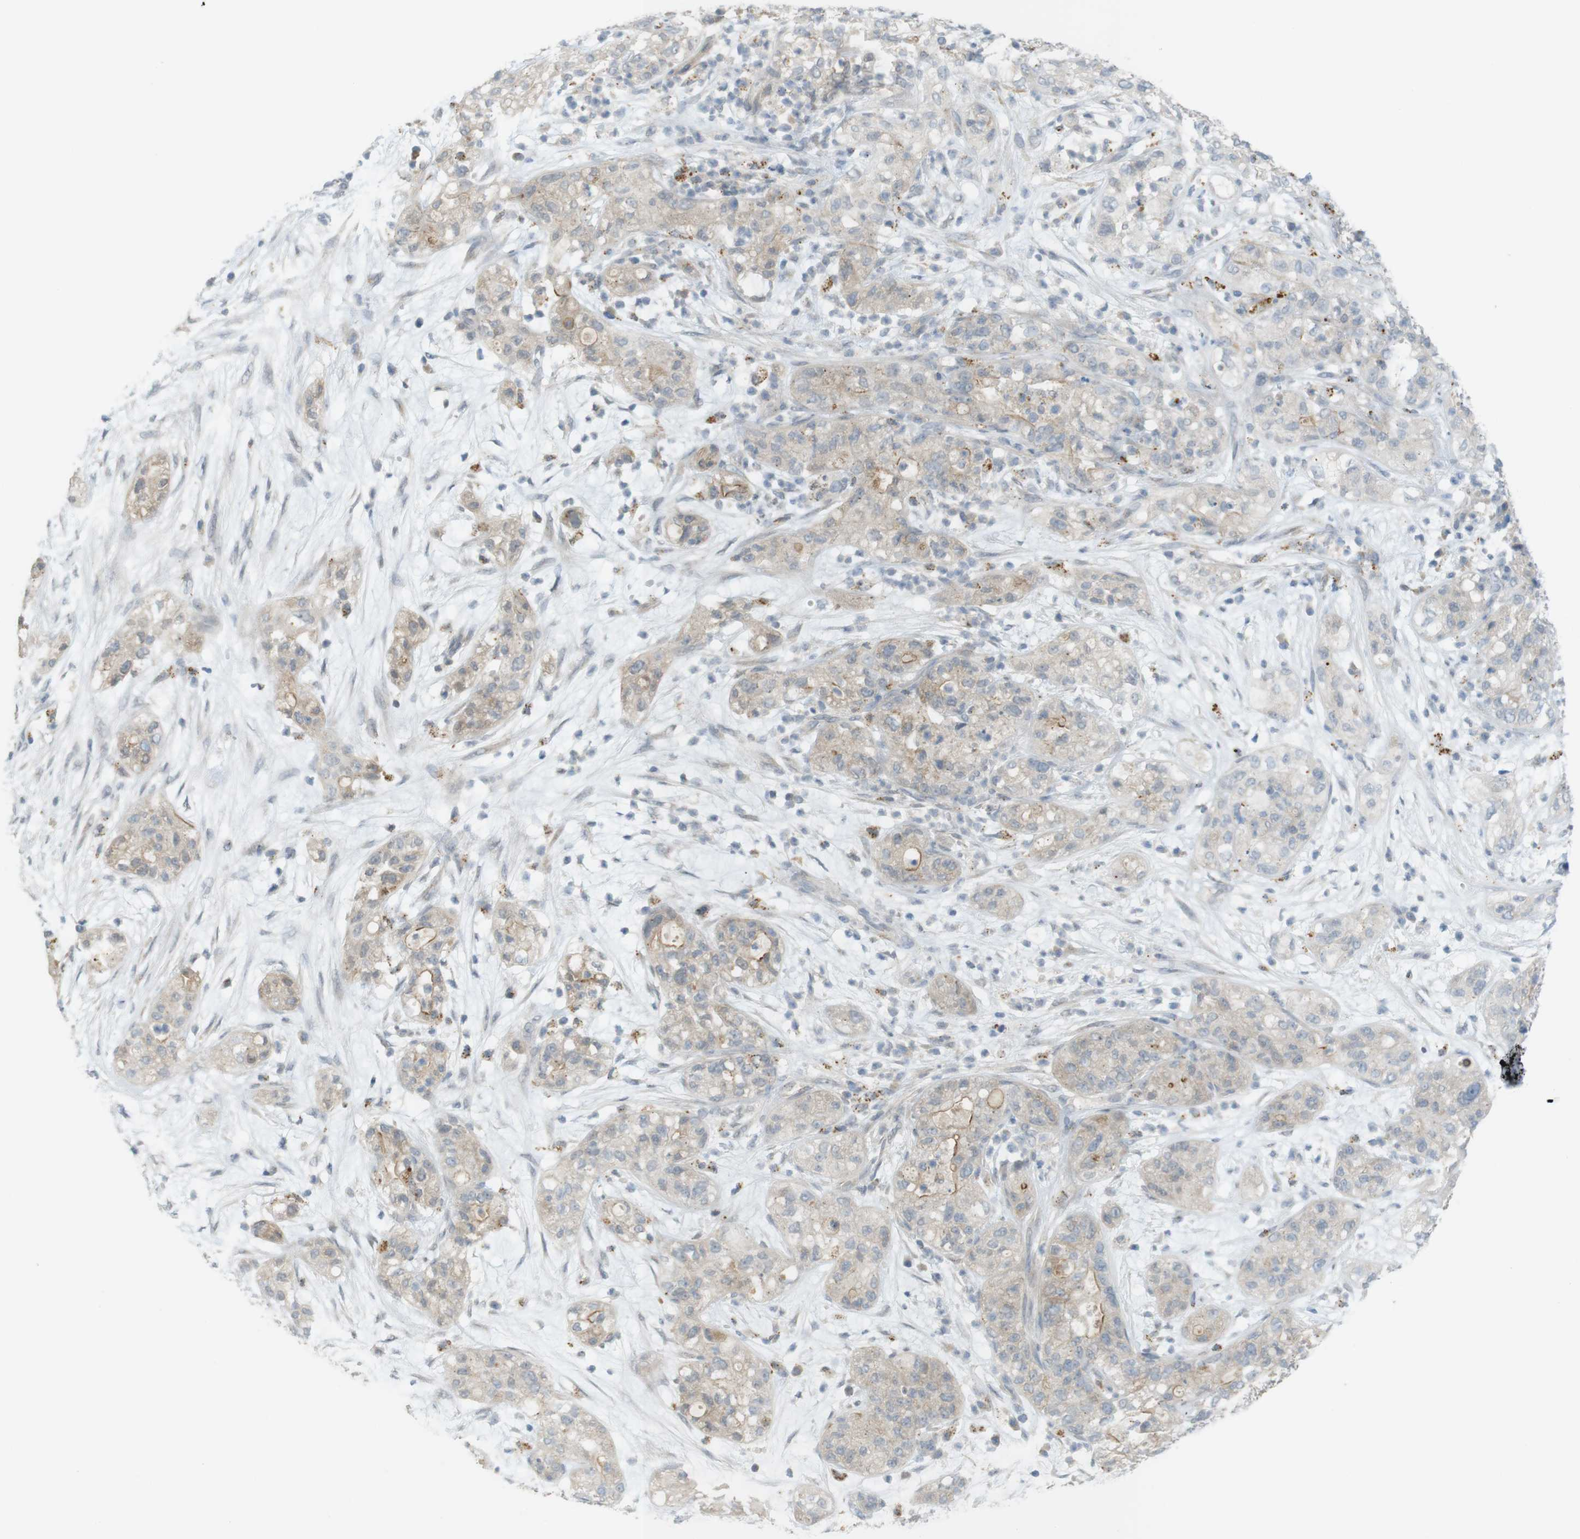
{"staining": {"intensity": "weak", "quantity": ">75%", "location": "cytoplasmic/membranous"}, "tissue": "pancreatic cancer", "cell_type": "Tumor cells", "image_type": "cancer", "snomed": [{"axis": "morphology", "description": "Adenocarcinoma, NOS"}, {"axis": "topography", "description": "Pancreas"}], "caption": "Protein staining displays weak cytoplasmic/membranous expression in about >75% of tumor cells in pancreatic cancer (adenocarcinoma).", "gene": "UGT8", "patient": {"sex": "female", "age": 78}}